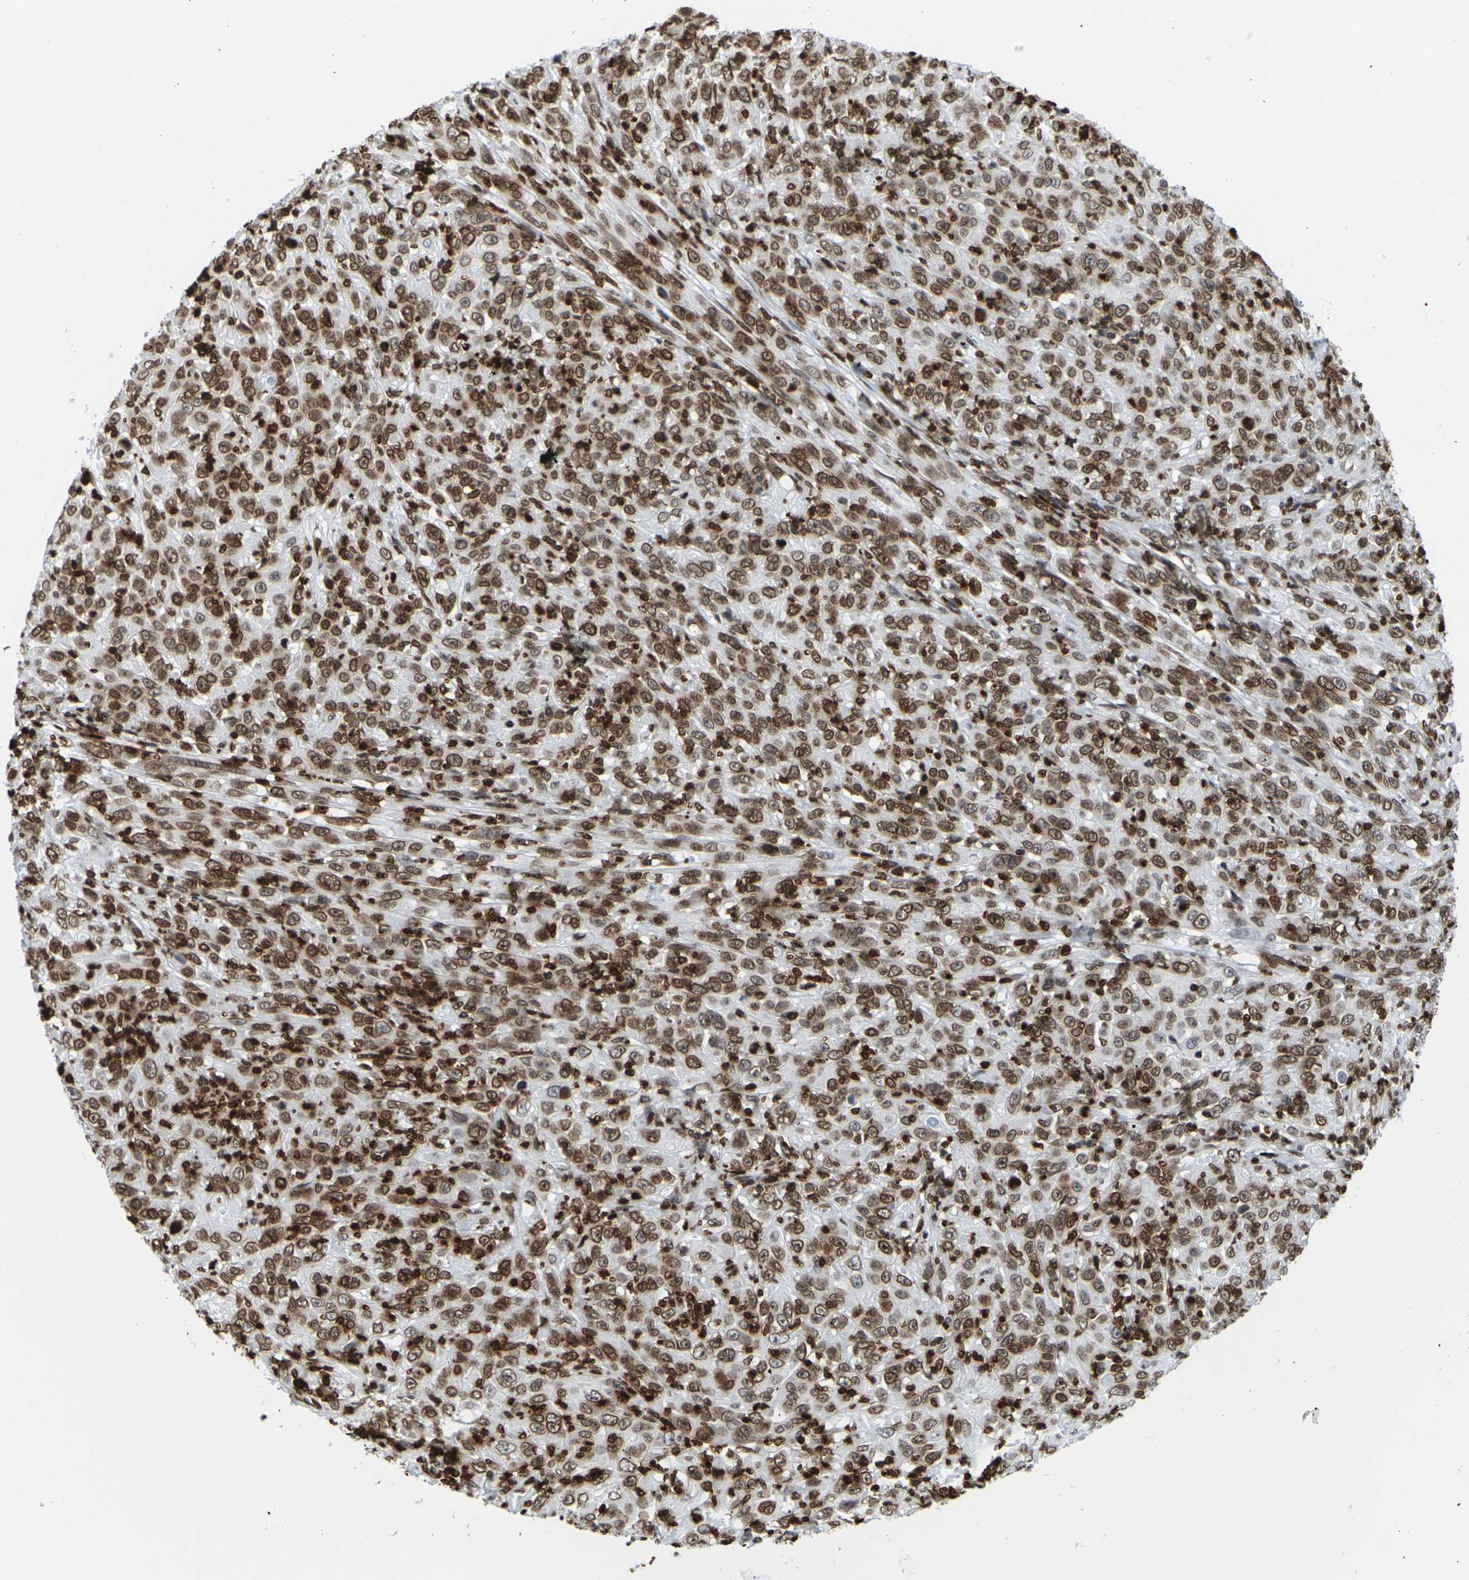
{"staining": {"intensity": "strong", "quantity": ">75%", "location": "cytoplasmic/membranous,nuclear"}, "tissue": "cervical cancer", "cell_type": "Tumor cells", "image_type": "cancer", "snomed": [{"axis": "morphology", "description": "Squamous cell carcinoma, NOS"}, {"axis": "topography", "description": "Cervix"}], "caption": "Tumor cells reveal high levels of strong cytoplasmic/membranous and nuclear positivity in about >75% of cells in human cervical cancer (squamous cell carcinoma).", "gene": "H2AC21", "patient": {"sex": "female", "age": 46}}